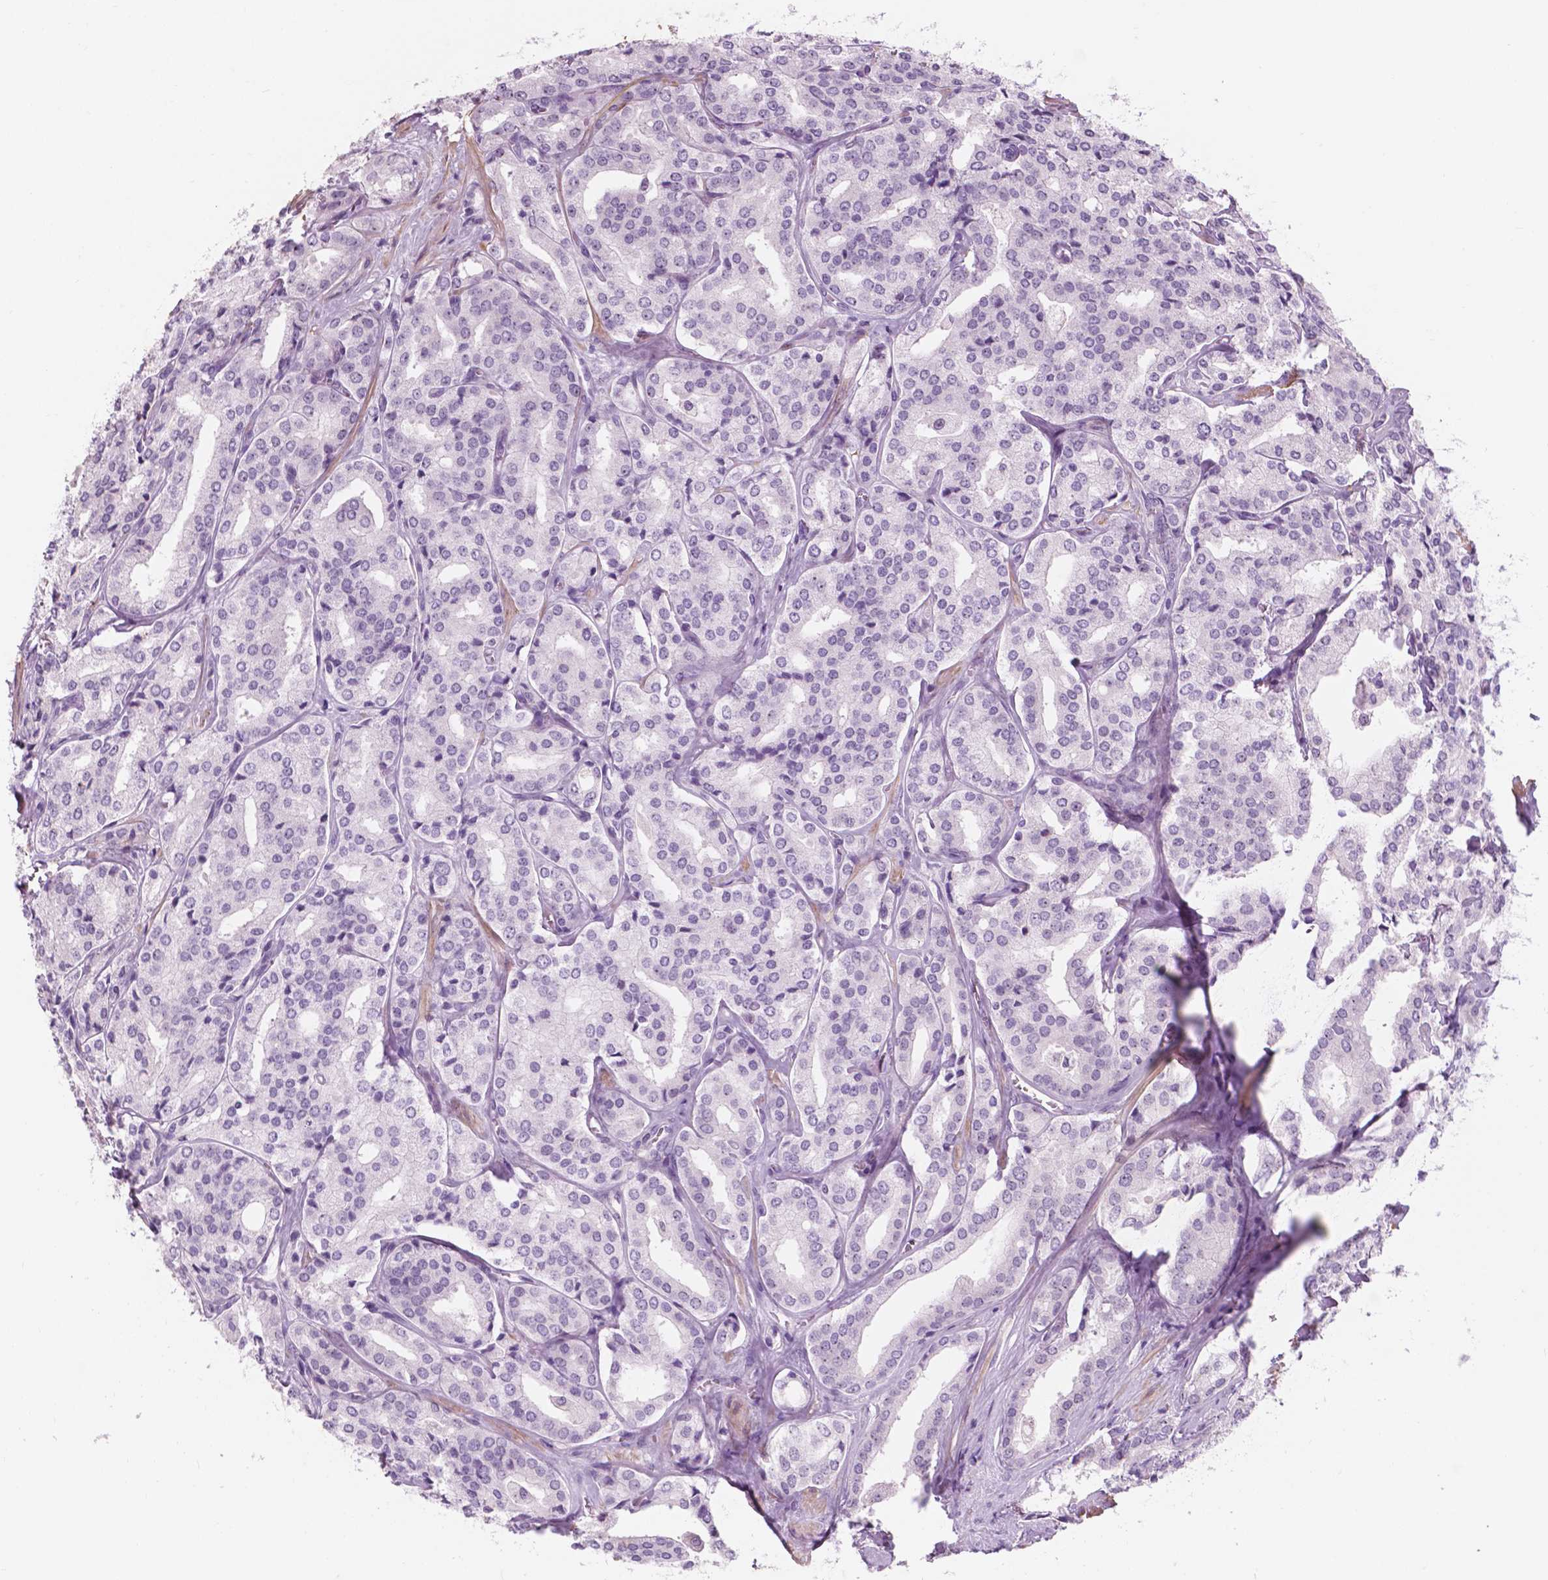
{"staining": {"intensity": "negative", "quantity": "none", "location": "none"}, "tissue": "prostate cancer", "cell_type": "Tumor cells", "image_type": "cancer", "snomed": [{"axis": "morphology", "description": "Adenocarcinoma, Low grade"}, {"axis": "topography", "description": "Prostate"}], "caption": "Immunohistochemistry histopathology image of human prostate low-grade adenocarcinoma stained for a protein (brown), which reveals no positivity in tumor cells. (DAB IHC visualized using brightfield microscopy, high magnification).", "gene": "ZNF853", "patient": {"sex": "male", "age": 56}}